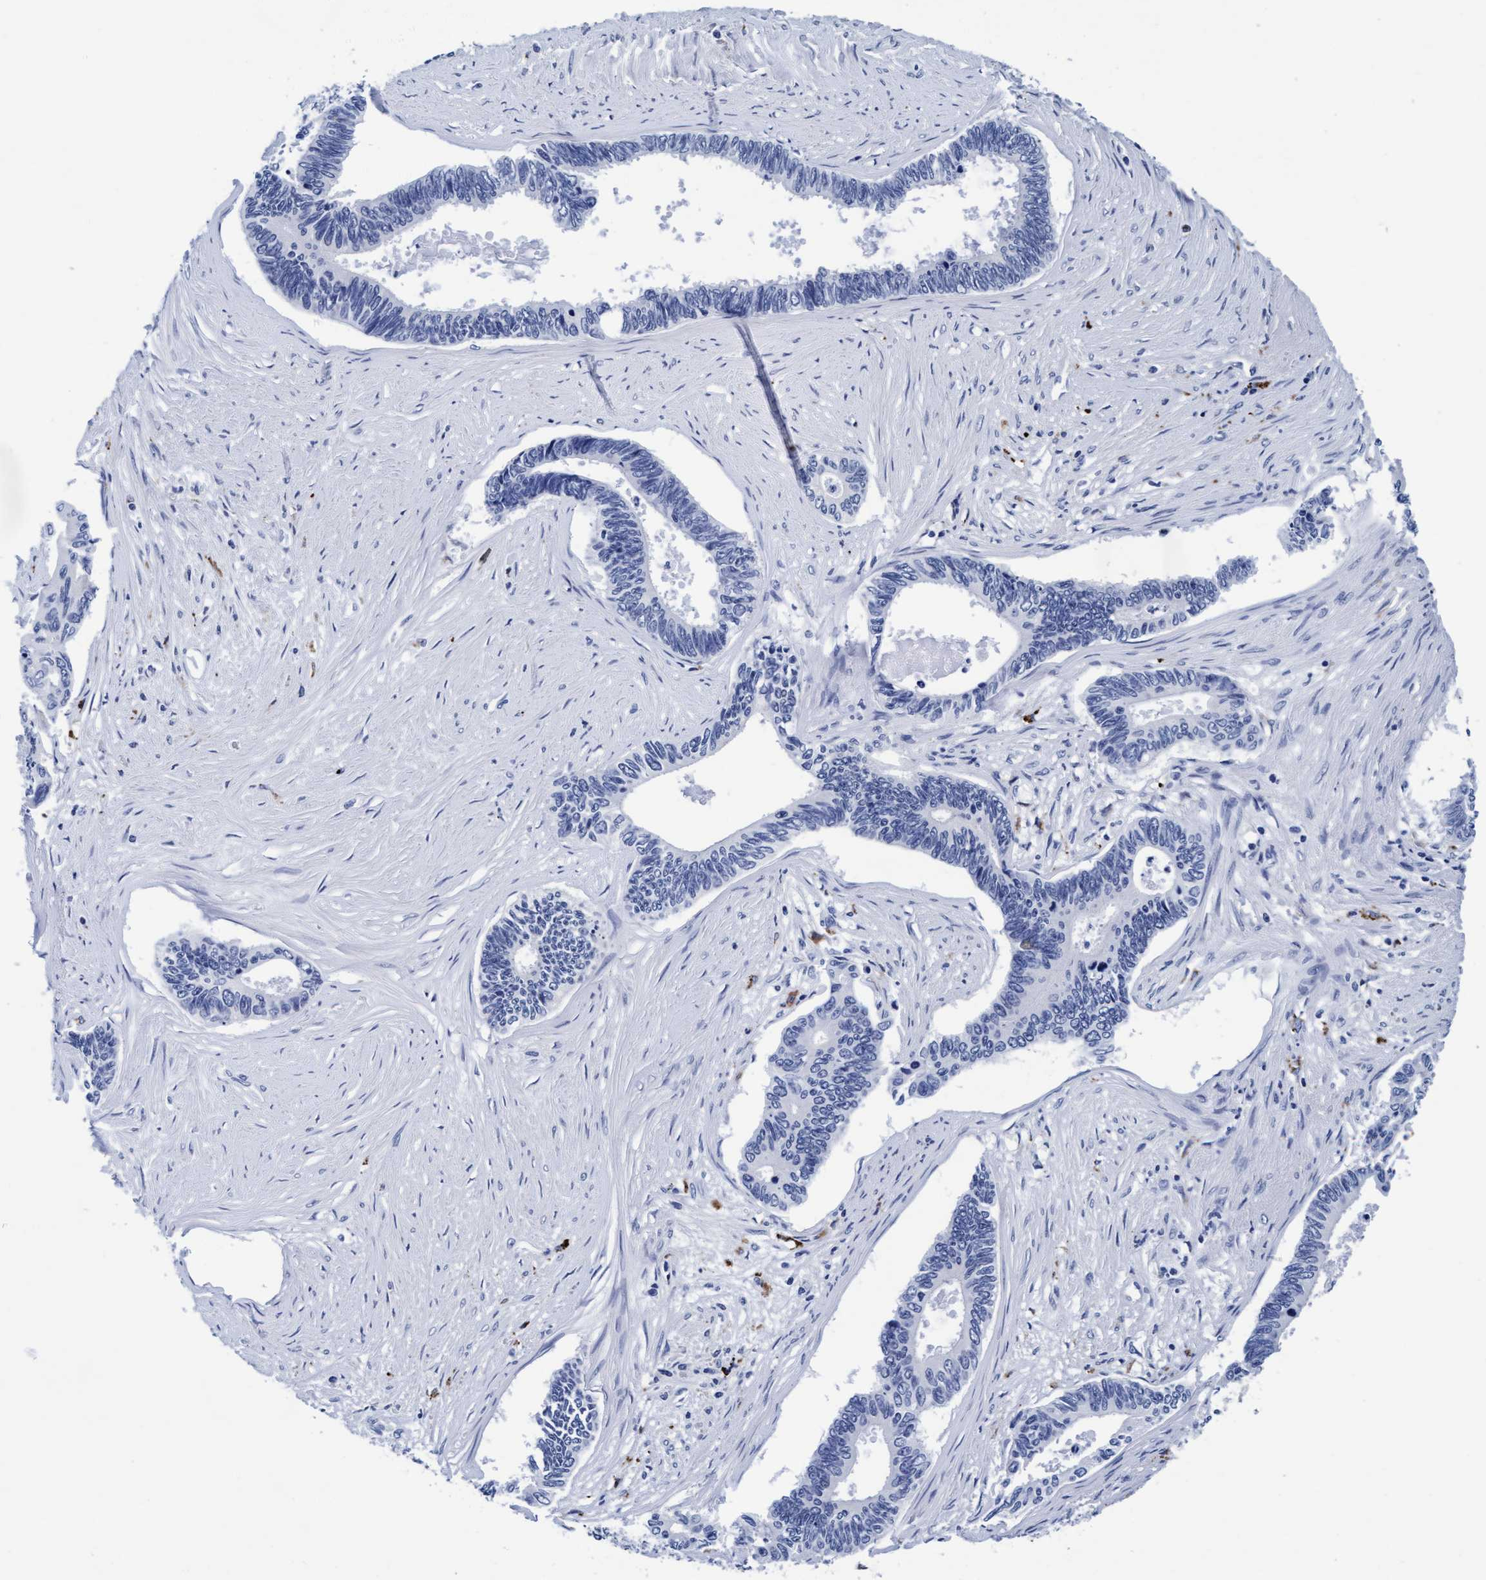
{"staining": {"intensity": "negative", "quantity": "none", "location": "none"}, "tissue": "pancreatic cancer", "cell_type": "Tumor cells", "image_type": "cancer", "snomed": [{"axis": "morphology", "description": "Adenocarcinoma, NOS"}, {"axis": "topography", "description": "Pancreas"}], "caption": "A micrograph of pancreatic adenocarcinoma stained for a protein demonstrates no brown staining in tumor cells. (DAB immunohistochemistry, high magnification).", "gene": "ARSG", "patient": {"sex": "female", "age": 70}}